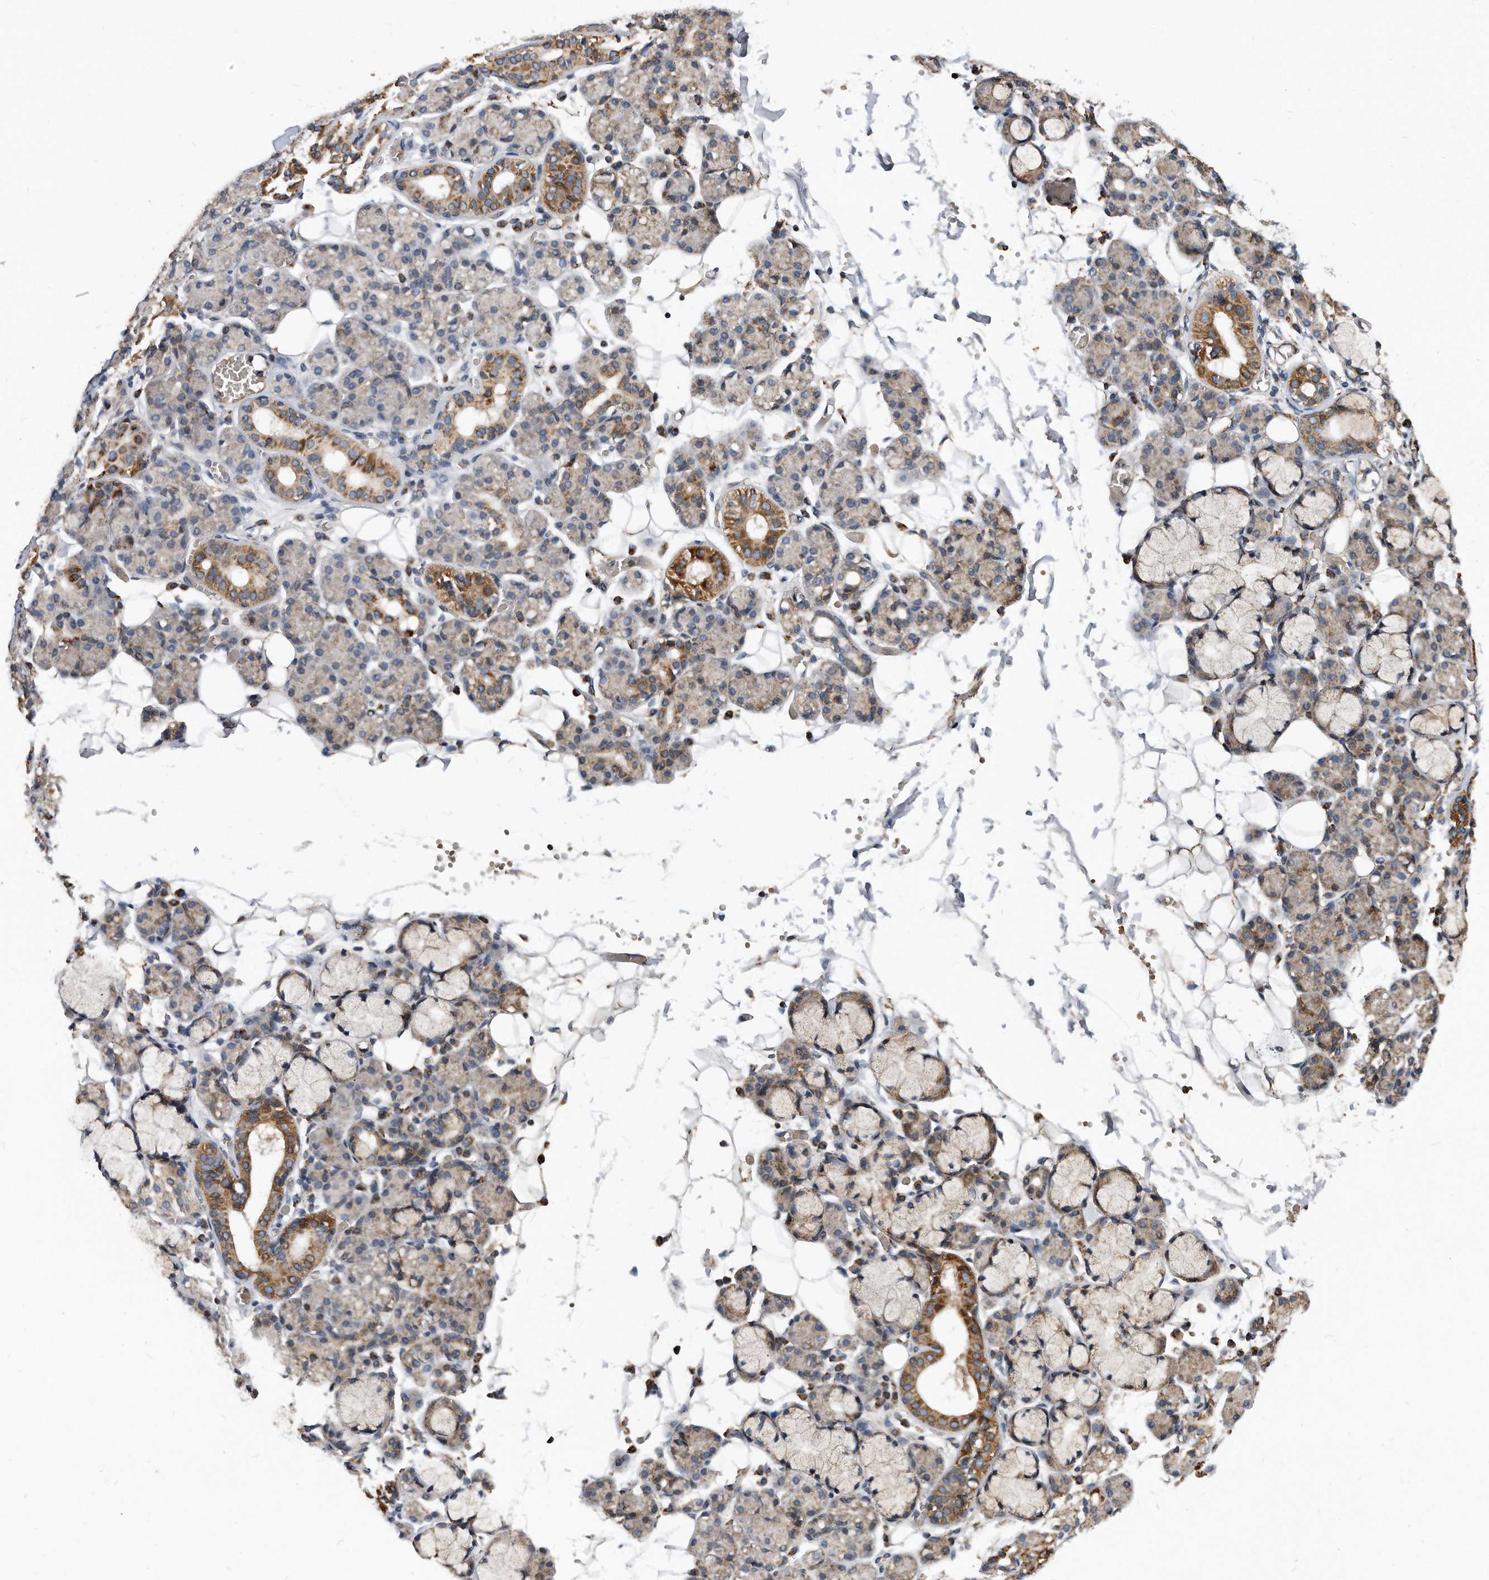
{"staining": {"intensity": "moderate", "quantity": "25%-75%", "location": "cytoplasmic/membranous"}, "tissue": "salivary gland", "cell_type": "Glandular cells", "image_type": "normal", "snomed": [{"axis": "morphology", "description": "Normal tissue, NOS"}, {"axis": "topography", "description": "Salivary gland"}], "caption": "A histopathology image showing moderate cytoplasmic/membranous staining in about 25%-75% of glandular cells in unremarkable salivary gland, as visualized by brown immunohistochemical staining.", "gene": "PPP5C", "patient": {"sex": "male", "age": 63}}